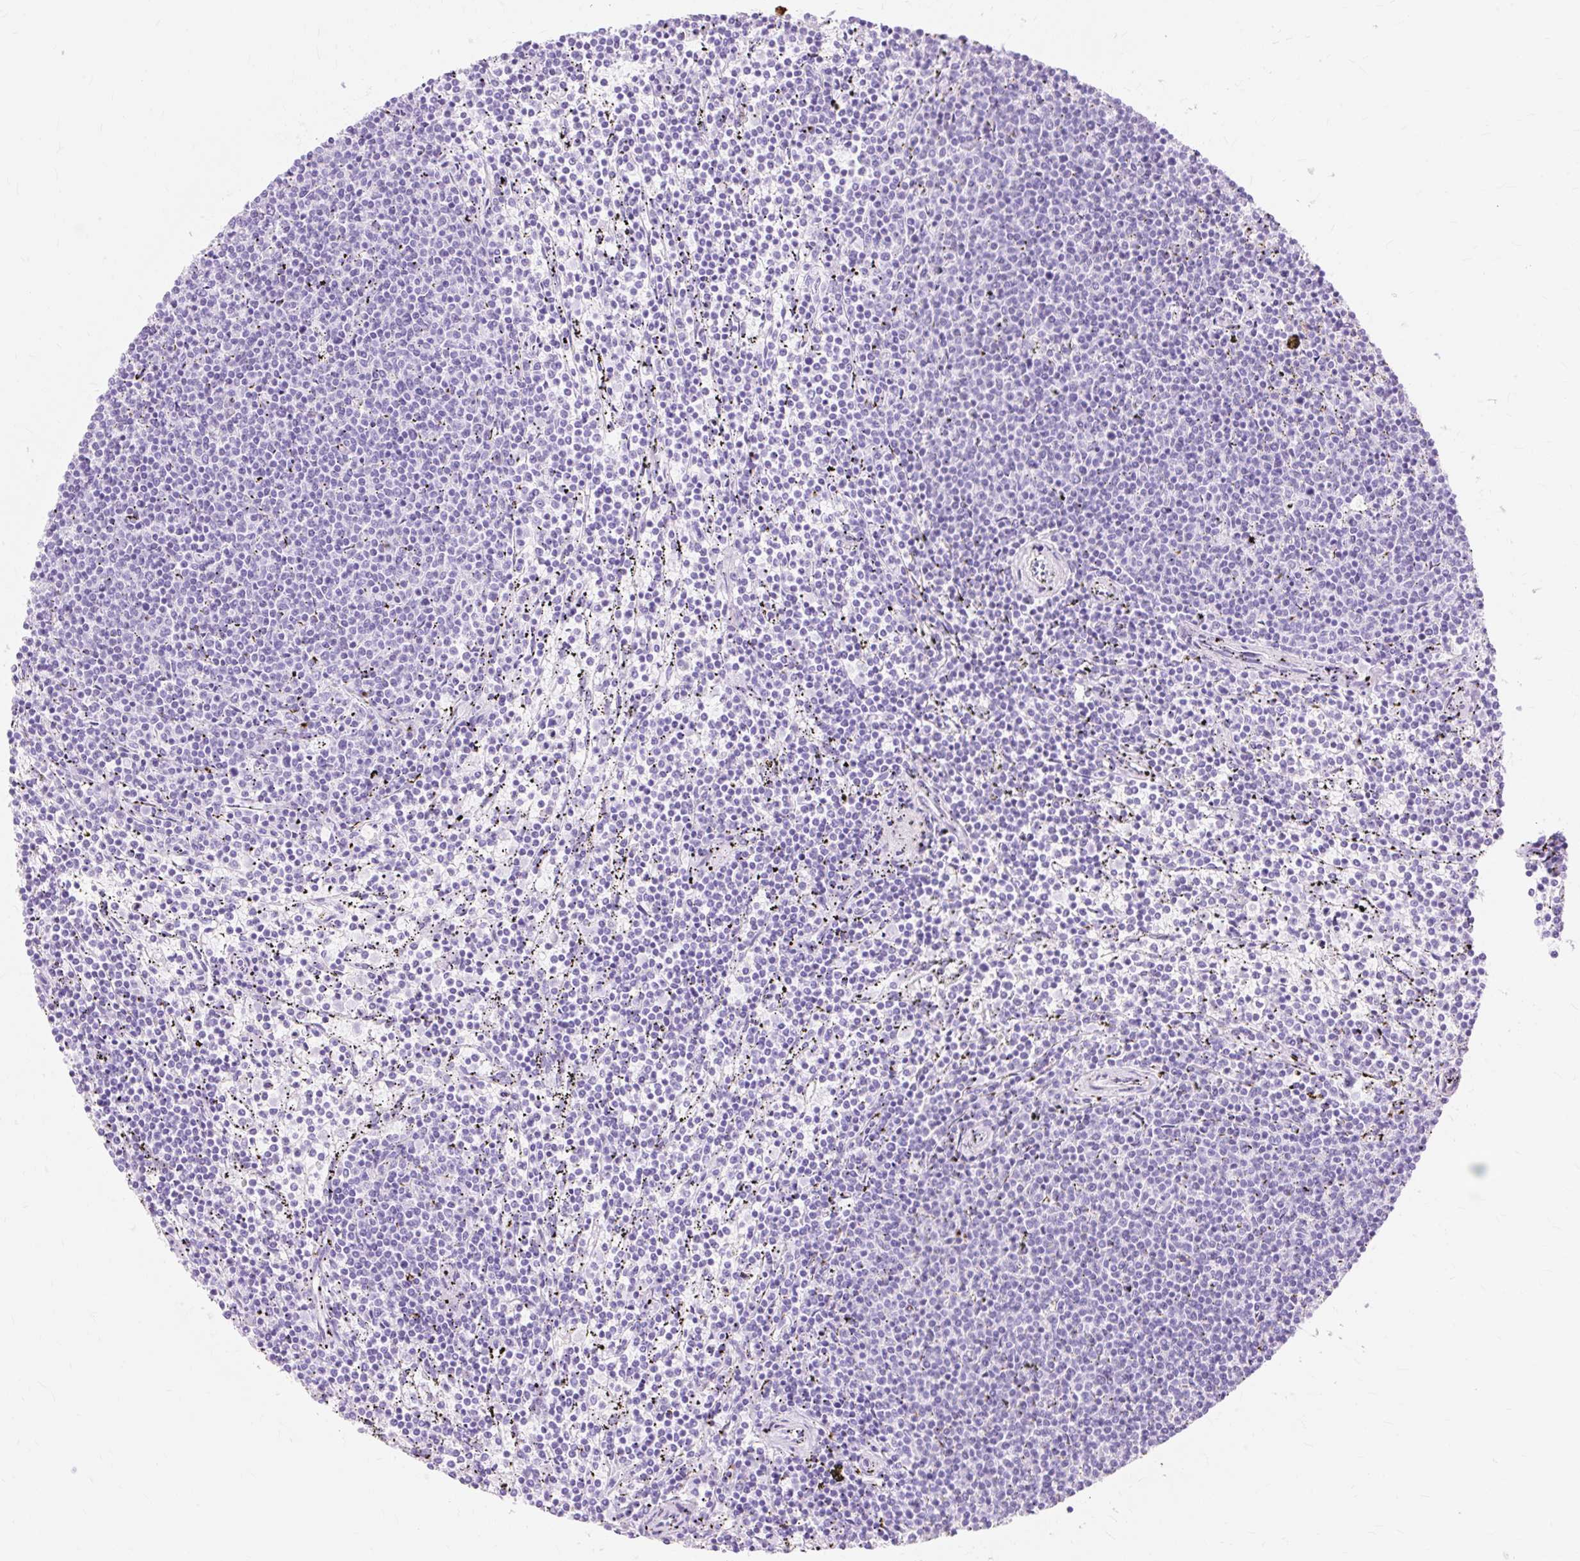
{"staining": {"intensity": "negative", "quantity": "none", "location": "none"}, "tissue": "lymphoma", "cell_type": "Tumor cells", "image_type": "cancer", "snomed": [{"axis": "morphology", "description": "Malignant lymphoma, non-Hodgkin's type, Low grade"}, {"axis": "topography", "description": "Spleen"}], "caption": "Low-grade malignant lymphoma, non-Hodgkin's type stained for a protein using immunohistochemistry (IHC) shows no positivity tumor cells.", "gene": "MBP", "patient": {"sex": "female", "age": 50}}